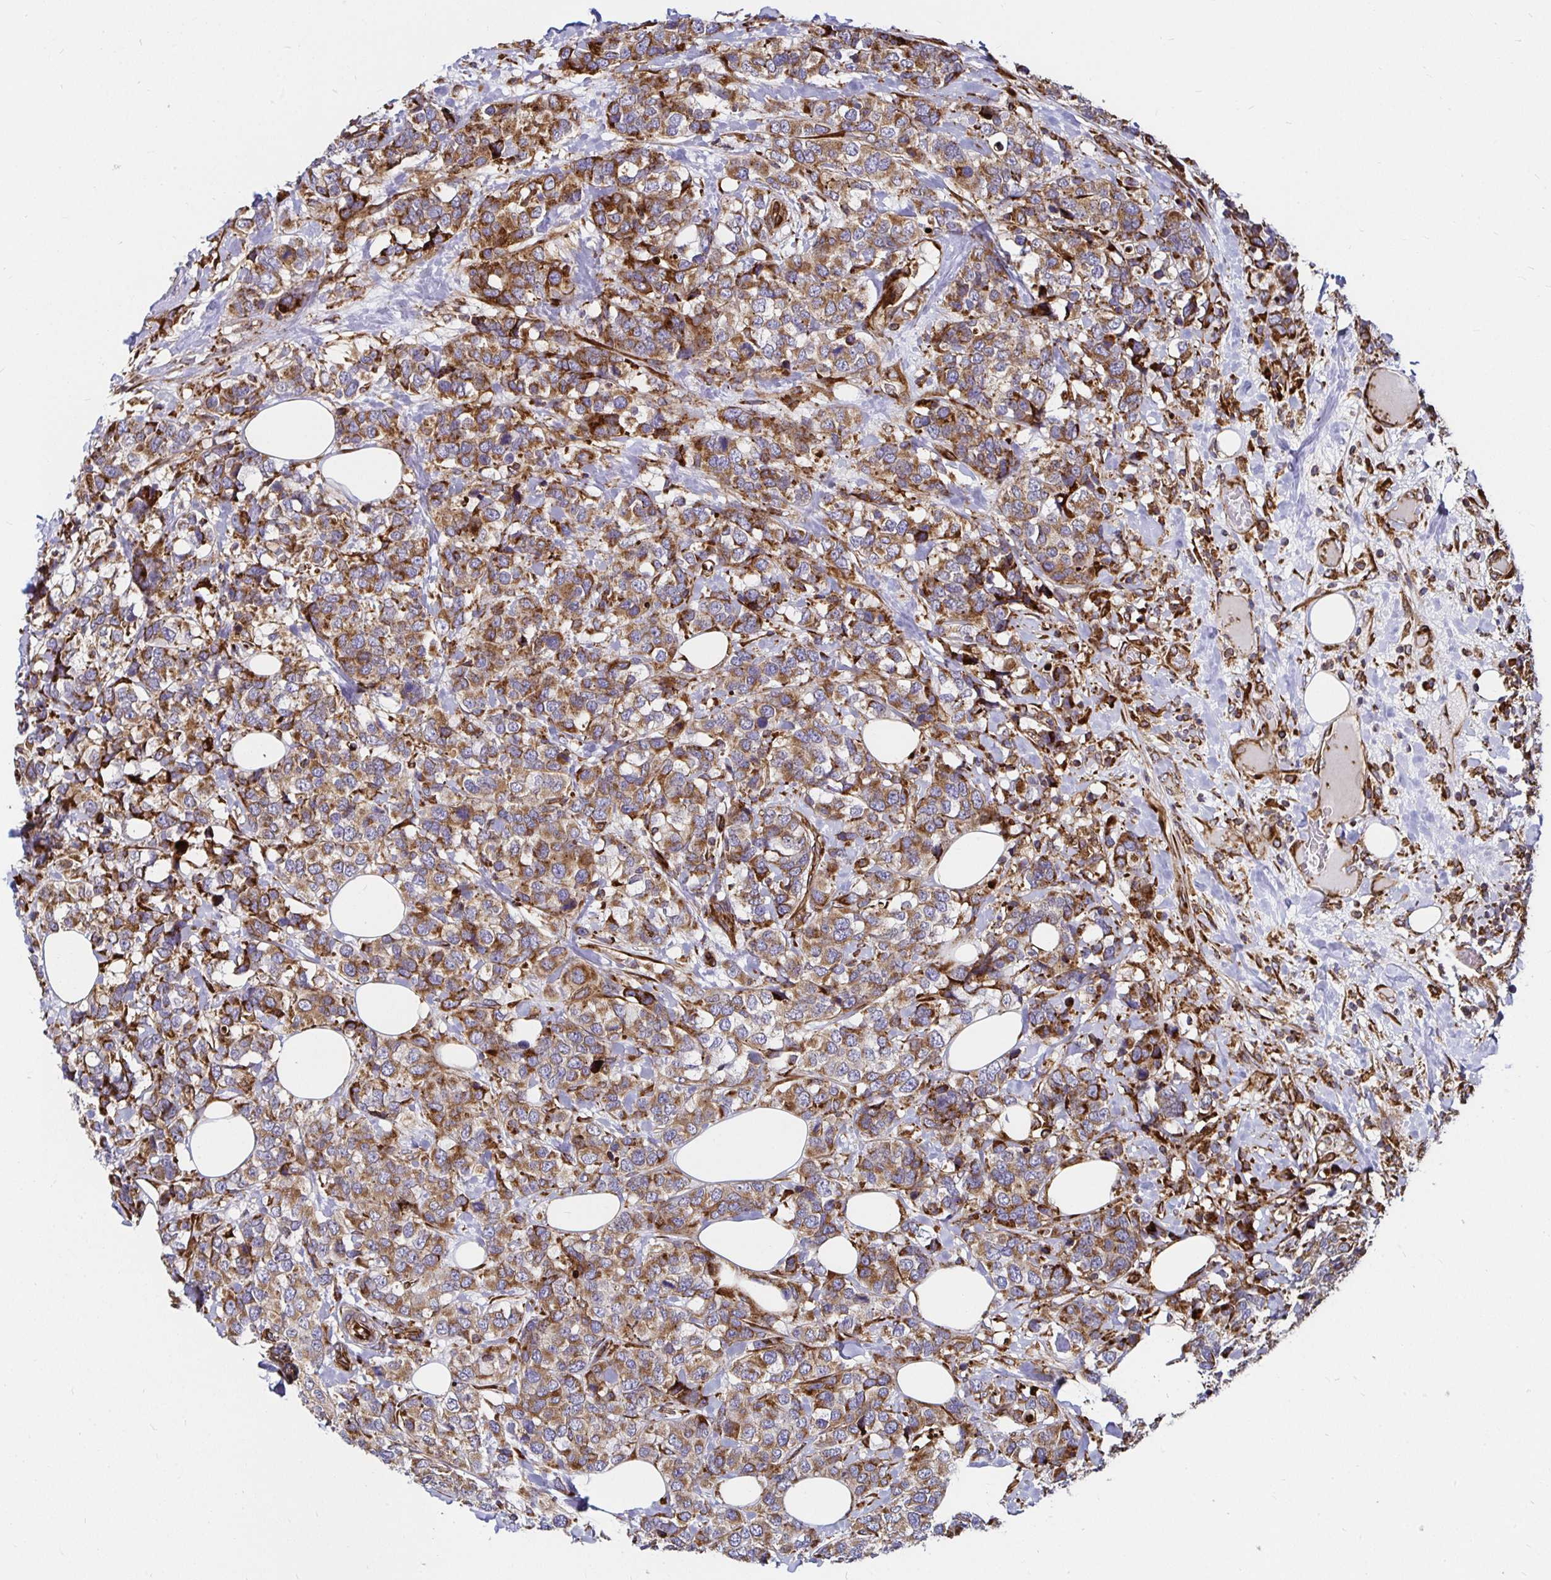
{"staining": {"intensity": "moderate", "quantity": ">75%", "location": "cytoplasmic/membranous"}, "tissue": "breast cancer", "cell_type": "Tumor cells", "image_type": "cancer", "snomed": [{"axis": "morphology", "description": "Lobular carcinoma"}, {"axis": "topography", "description": "Breast"}], "caption": "Immunohistochemical staining of human lobular carcinoma (breast) exhibits medium levels of moderate cytoplasmic/membranous protein positivity in approximately >75% of tumor cells.", "gene": "SMYD3", "patient": {"sex": "female", "age": 59}}